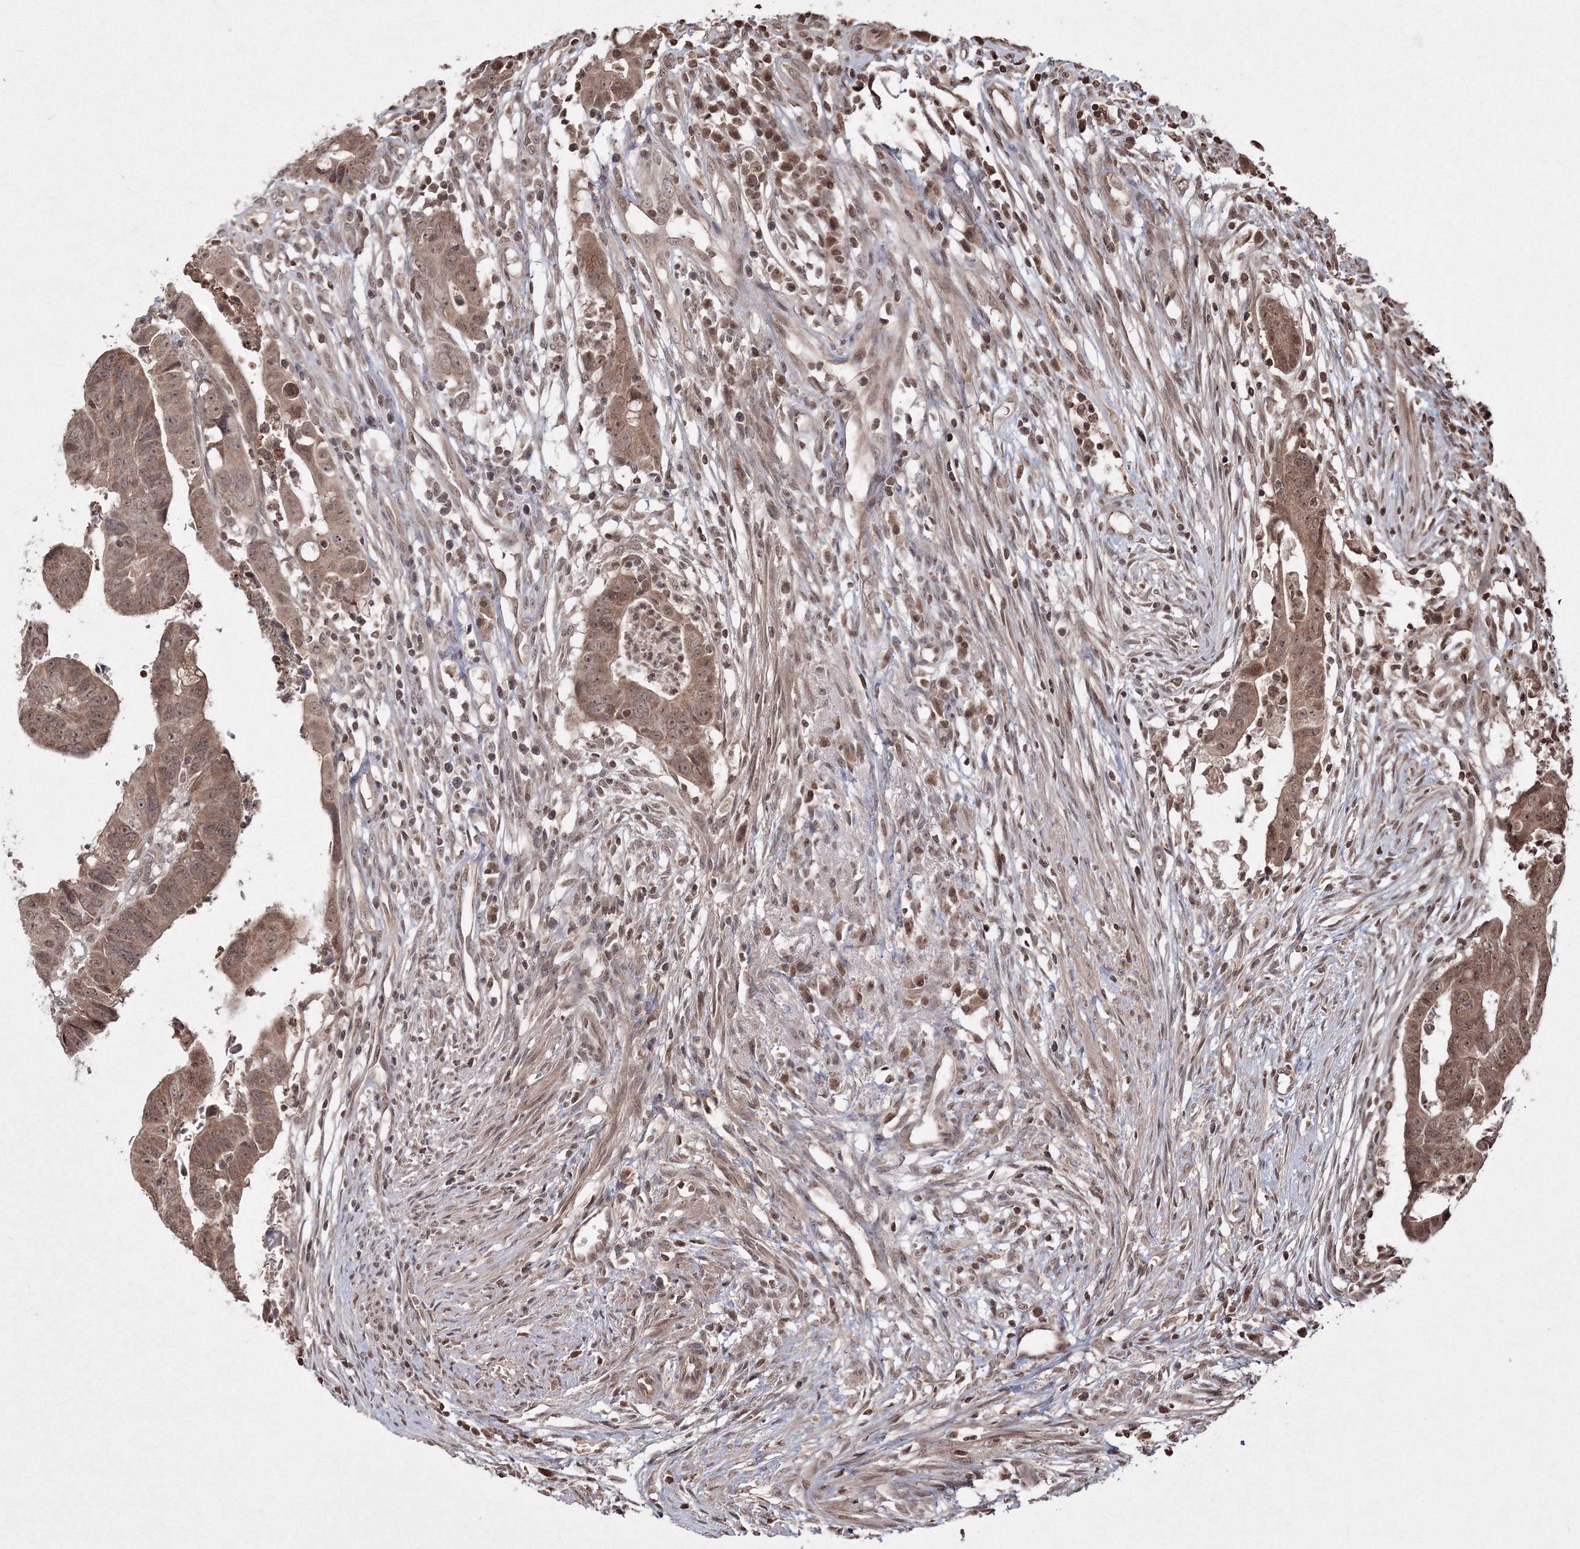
{"staining": {"intensity": "moderate", "quantity": ">75%", "location": "cytoplasmic/membranous,nuclear"}, "tissue": "colorectal cancer", "cell_type": "Tumor cells", "image_type": "cancer", "snomed": [{"axis": "morphology", "description": "Adenocarcinoma, NOS"}, {"axis": "topography", "description": "Rectum"}], "caption": "About >75% of tumor cells in human colorectal adenocarcinoma exhibit moderate cytoplasmic/membranous and nuclear protein positivity as visualized by brown immunohistochemical staining.", "gene": "PEX13", "patient": {"sex": "female", "age": 65}}